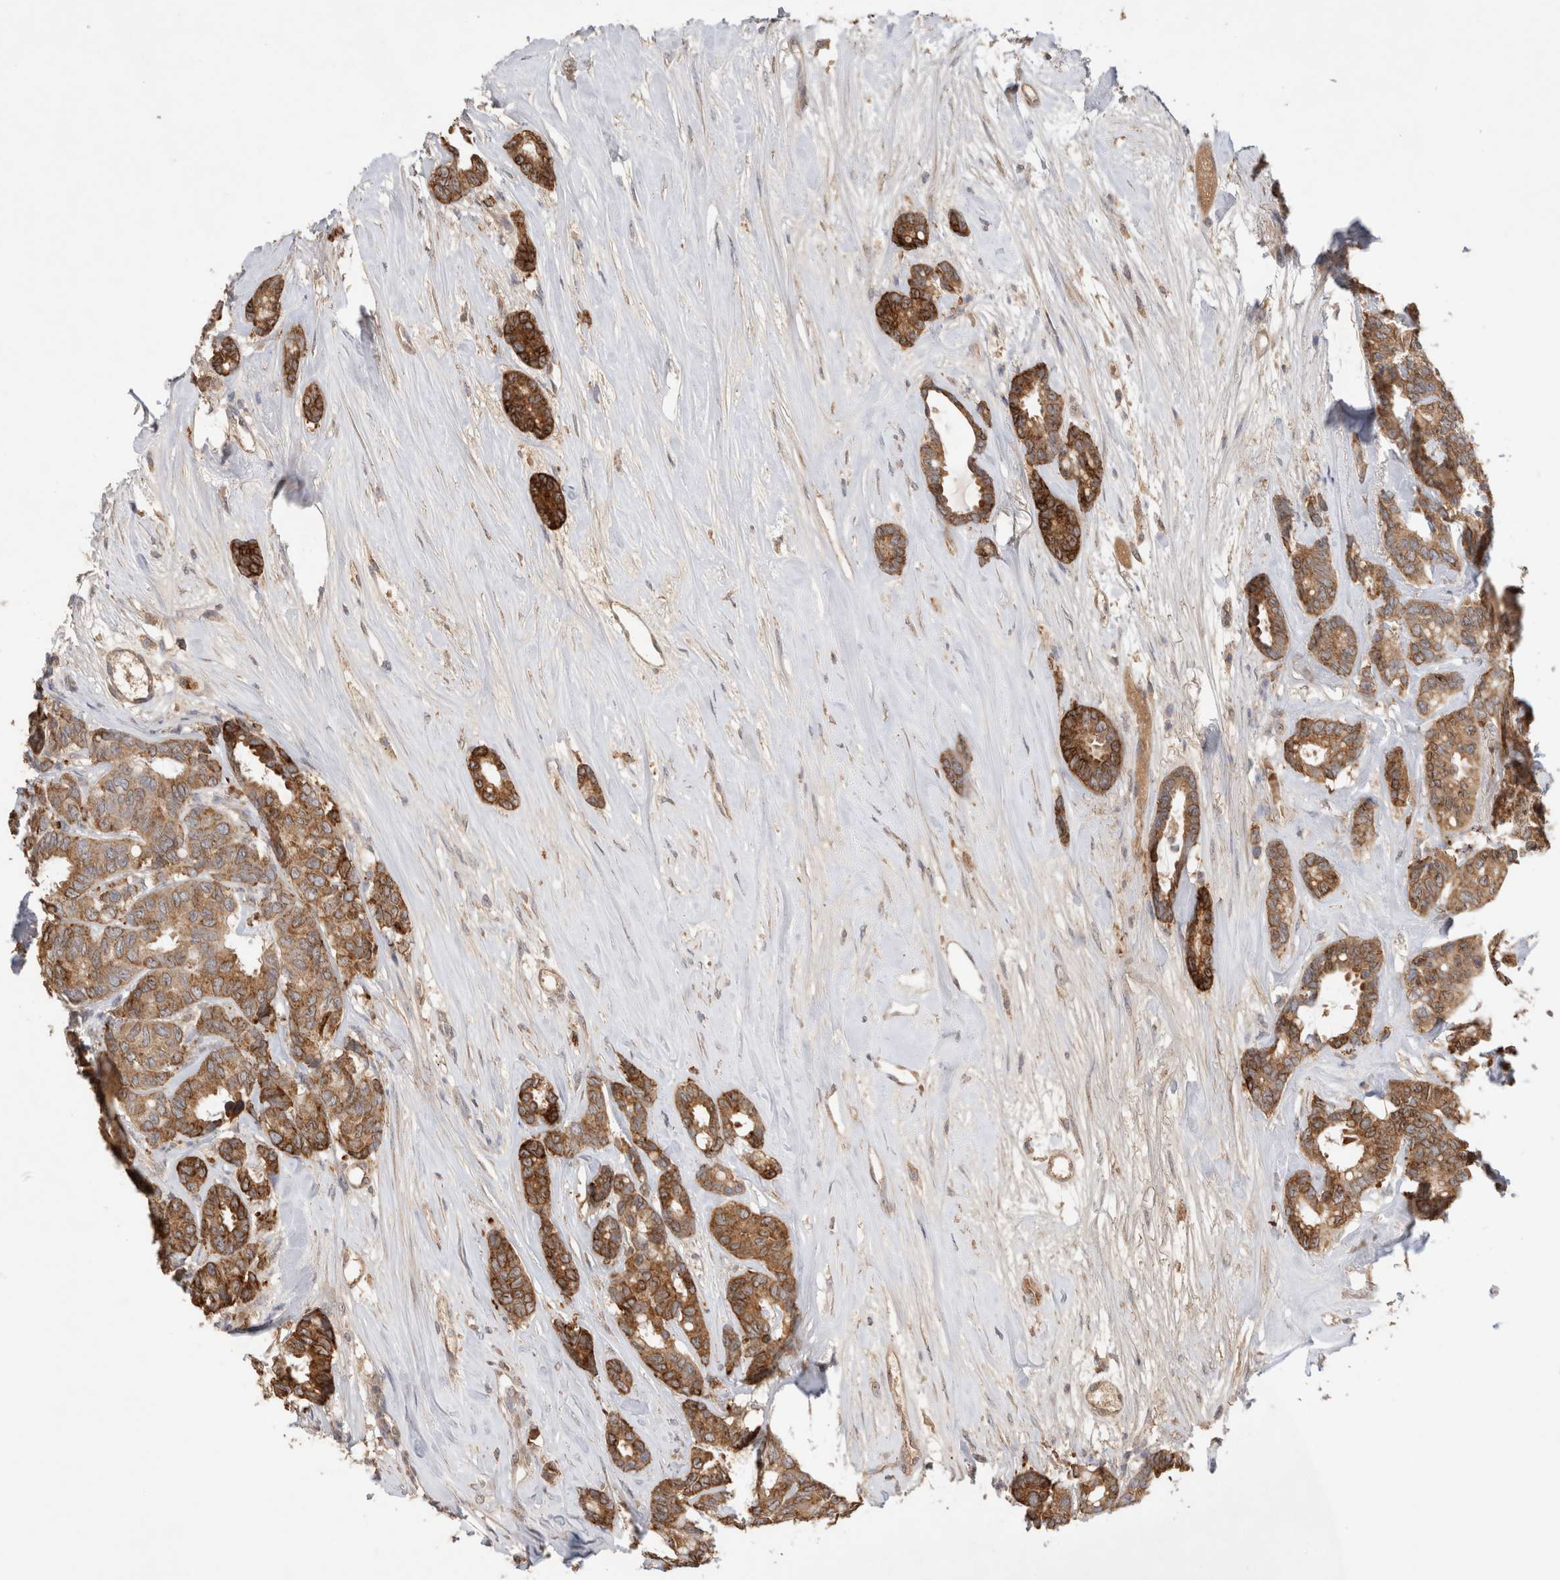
{"staining": {"intensity": "moderate", "quantity": ">75%", "location": "cytoplasmic/membranous"}, "tissue": "breast cancer", "cell_type": "Tumor cells", "image_type": "cancer", "snomed": [{"axis": "morphology", "description": "Duct carcinoma"}, {"axis": "topography", "description": "Breast"}], "caption": "Intraductal carcinoma (breast) stained for a protein (brown) reveals moderate cytoplasmic/membranous positive expression in about >75% of tumor cells.", "gene": "FAM221A", "patient": {"sex": "female", "age": 87}}